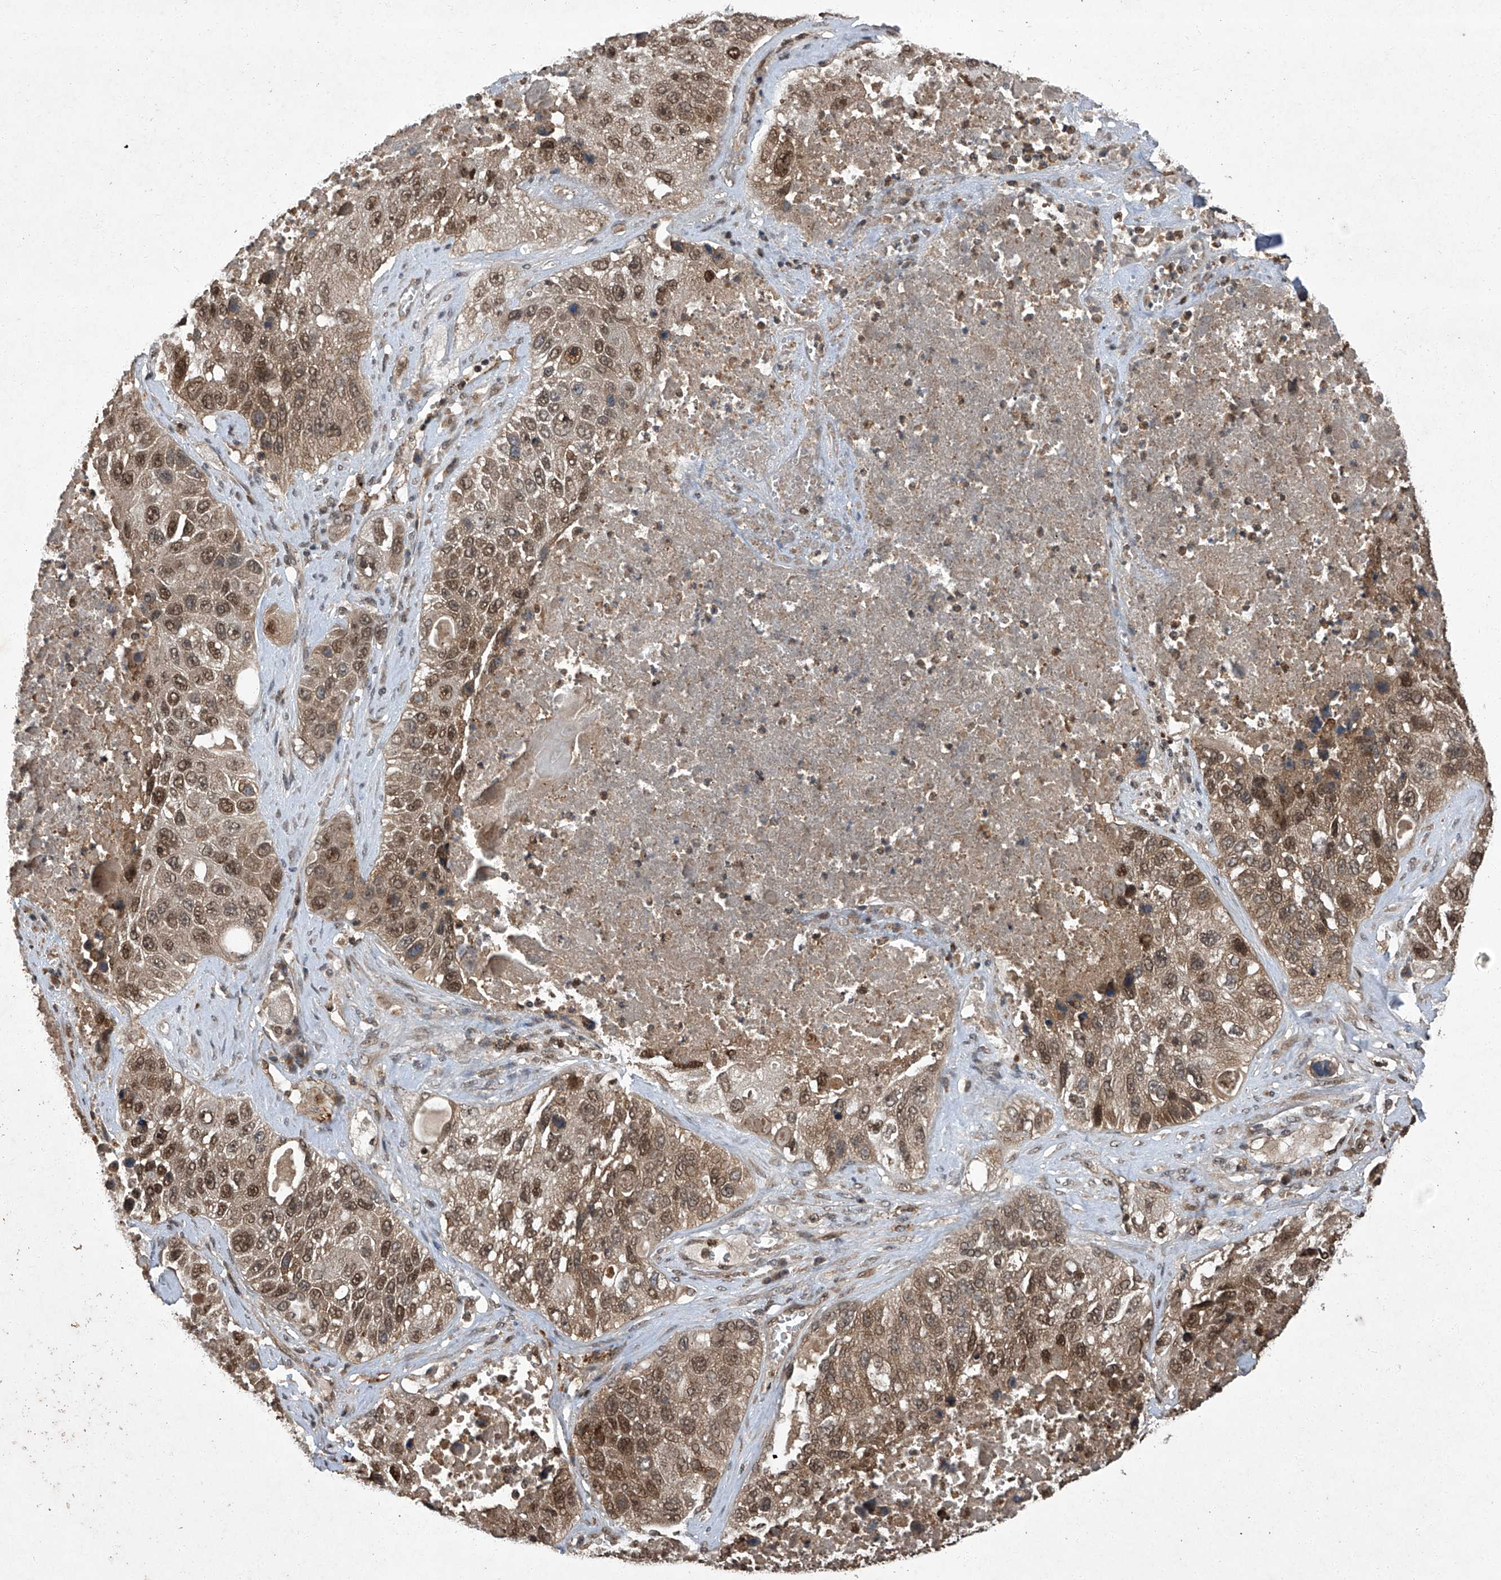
{"staining": {"intensity": "strong", "quantity": ">75%", "location": "cytoplasmic/membranous,nuclear"}, "tissue": "lung cancer", "cell_type": "Tumor cells", "image_type": "cancer", "snomed": [{"axis": "morphology", "description": "Squamous cell carcinoma, NOS"}, {"axis": "topography", "description": "Lung"}], "caption": "A brown stain shows strong cytoplasmic/membranous and nuclear staining of a protein in squamous cell carcinoma (lung) tumor cells.", "gene": "TSNAX", "patient": {"sex": "male", "age": 61}}